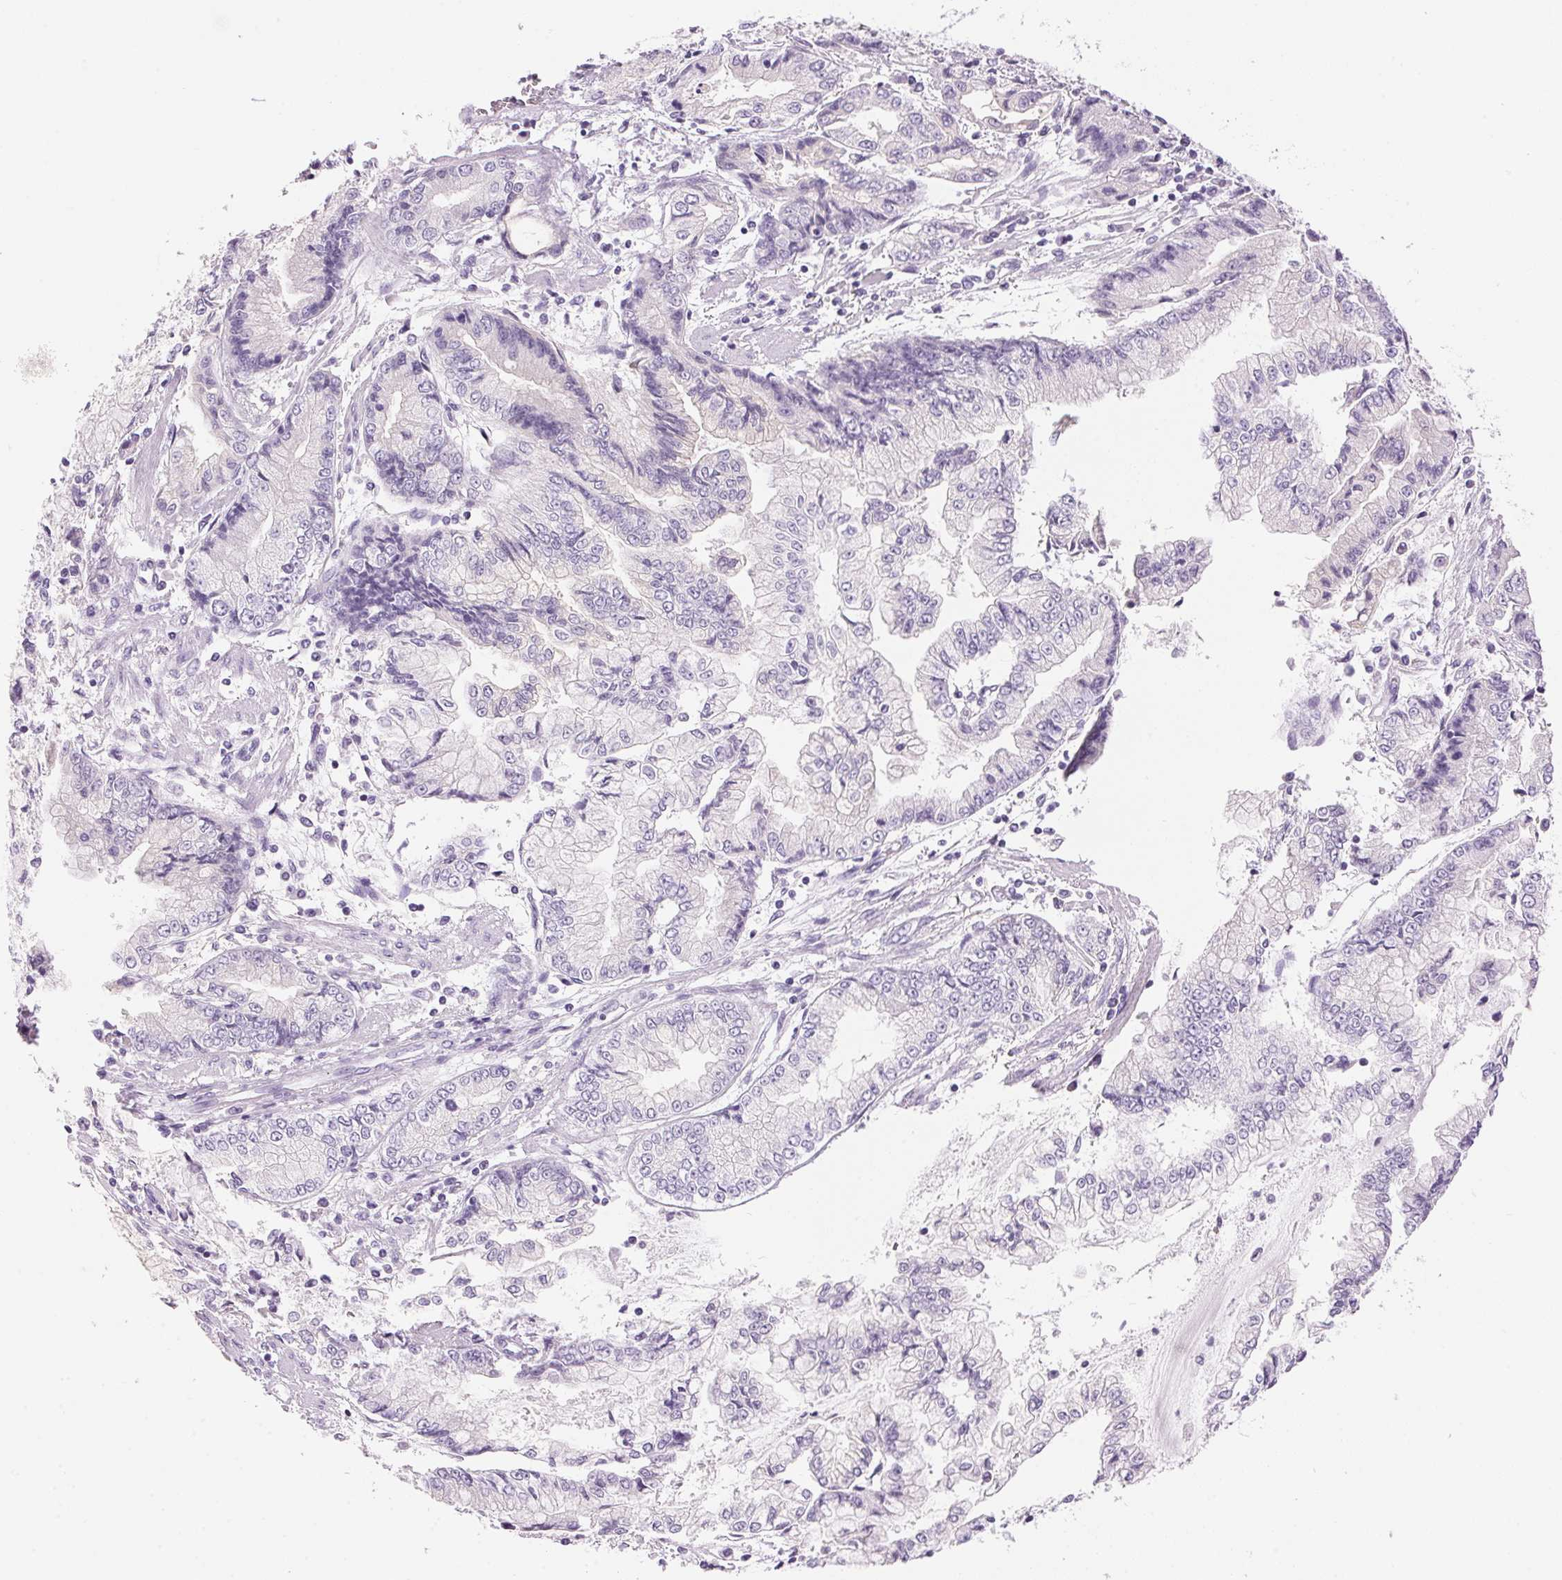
{"staining": {"intensity": "negative", "quantity": "none", "location": "none"}, "tissue": "stomach cancer", "cell_type": "Tumor cells", "image_type": "cancer", "snomed": [{"axis": "morphology", "description": "Adenocarcinoma, NOS"}, {"axis": "topography", "description": "Stomach, upper"}], "caption": "Tumor cells show no significant positivity in adenocarcinoma (stomach).", "gene": "HSD17B2", "patient": {"sex": "female", "age": 74}}